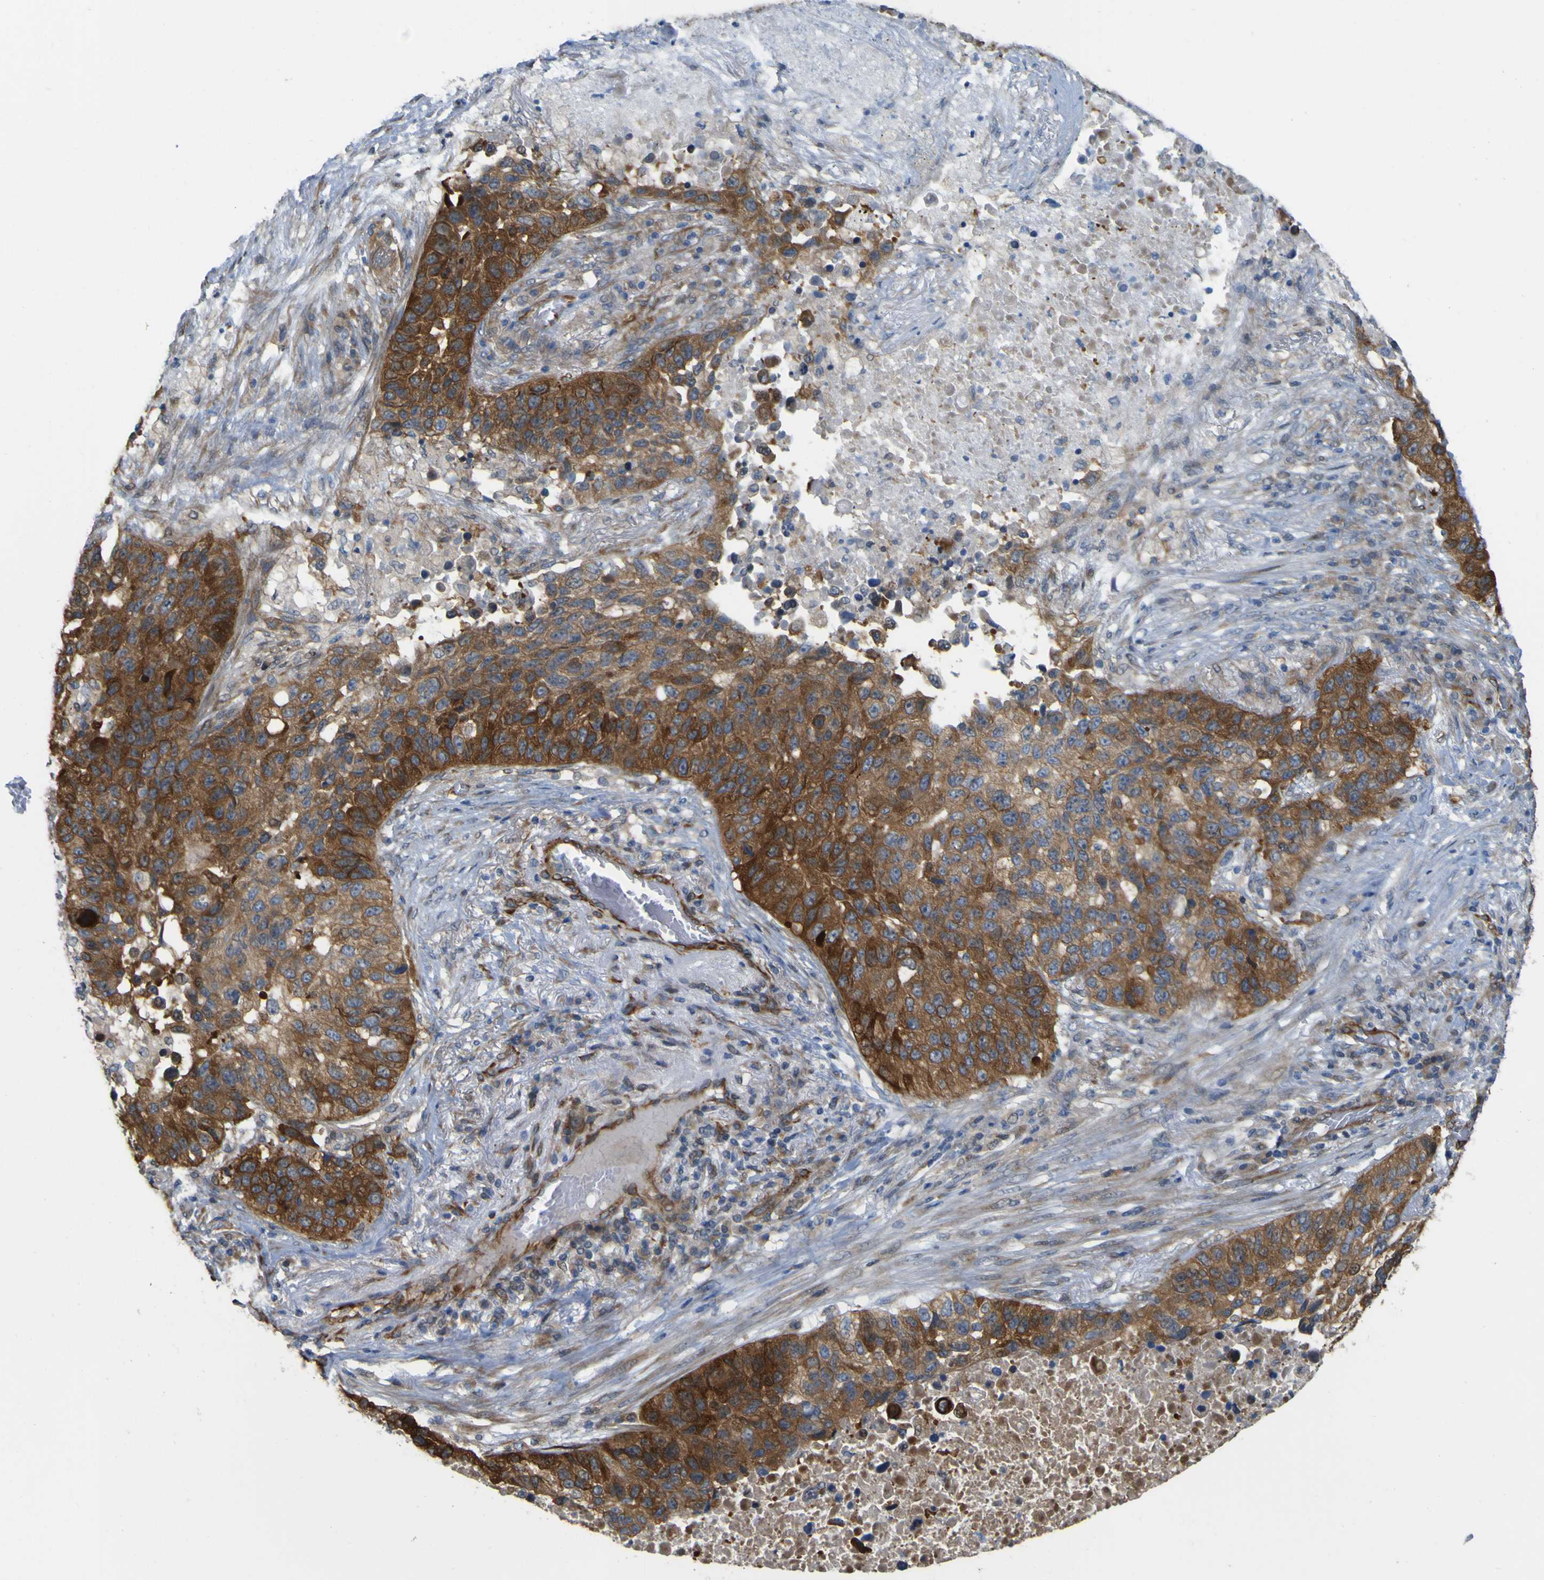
{"staining": {"intensity": "strong", "quantity": ">75%", "location": "cytoplasmic/membranous"}, "tissue": "lung cancer", "cell_type": "Tumor cells", "image_type": "cancer", "snomed": [{"axis": "morphology", "description": "Squamous cell carcinoma, NOS"}, {"axis": "topography", "description": "Lung"}], "caption": "Tumor cells show strong cytoplasmic/membranous positivity in about >75% of cells in lung cancer (squamous cell carcinoma). Using DAB (brown) and hematoxylin (blue) stains, captured at high magnification using brightfield microscopy.", "gene": "JPH1", "patient": {"sex": "male", "age": 57}}